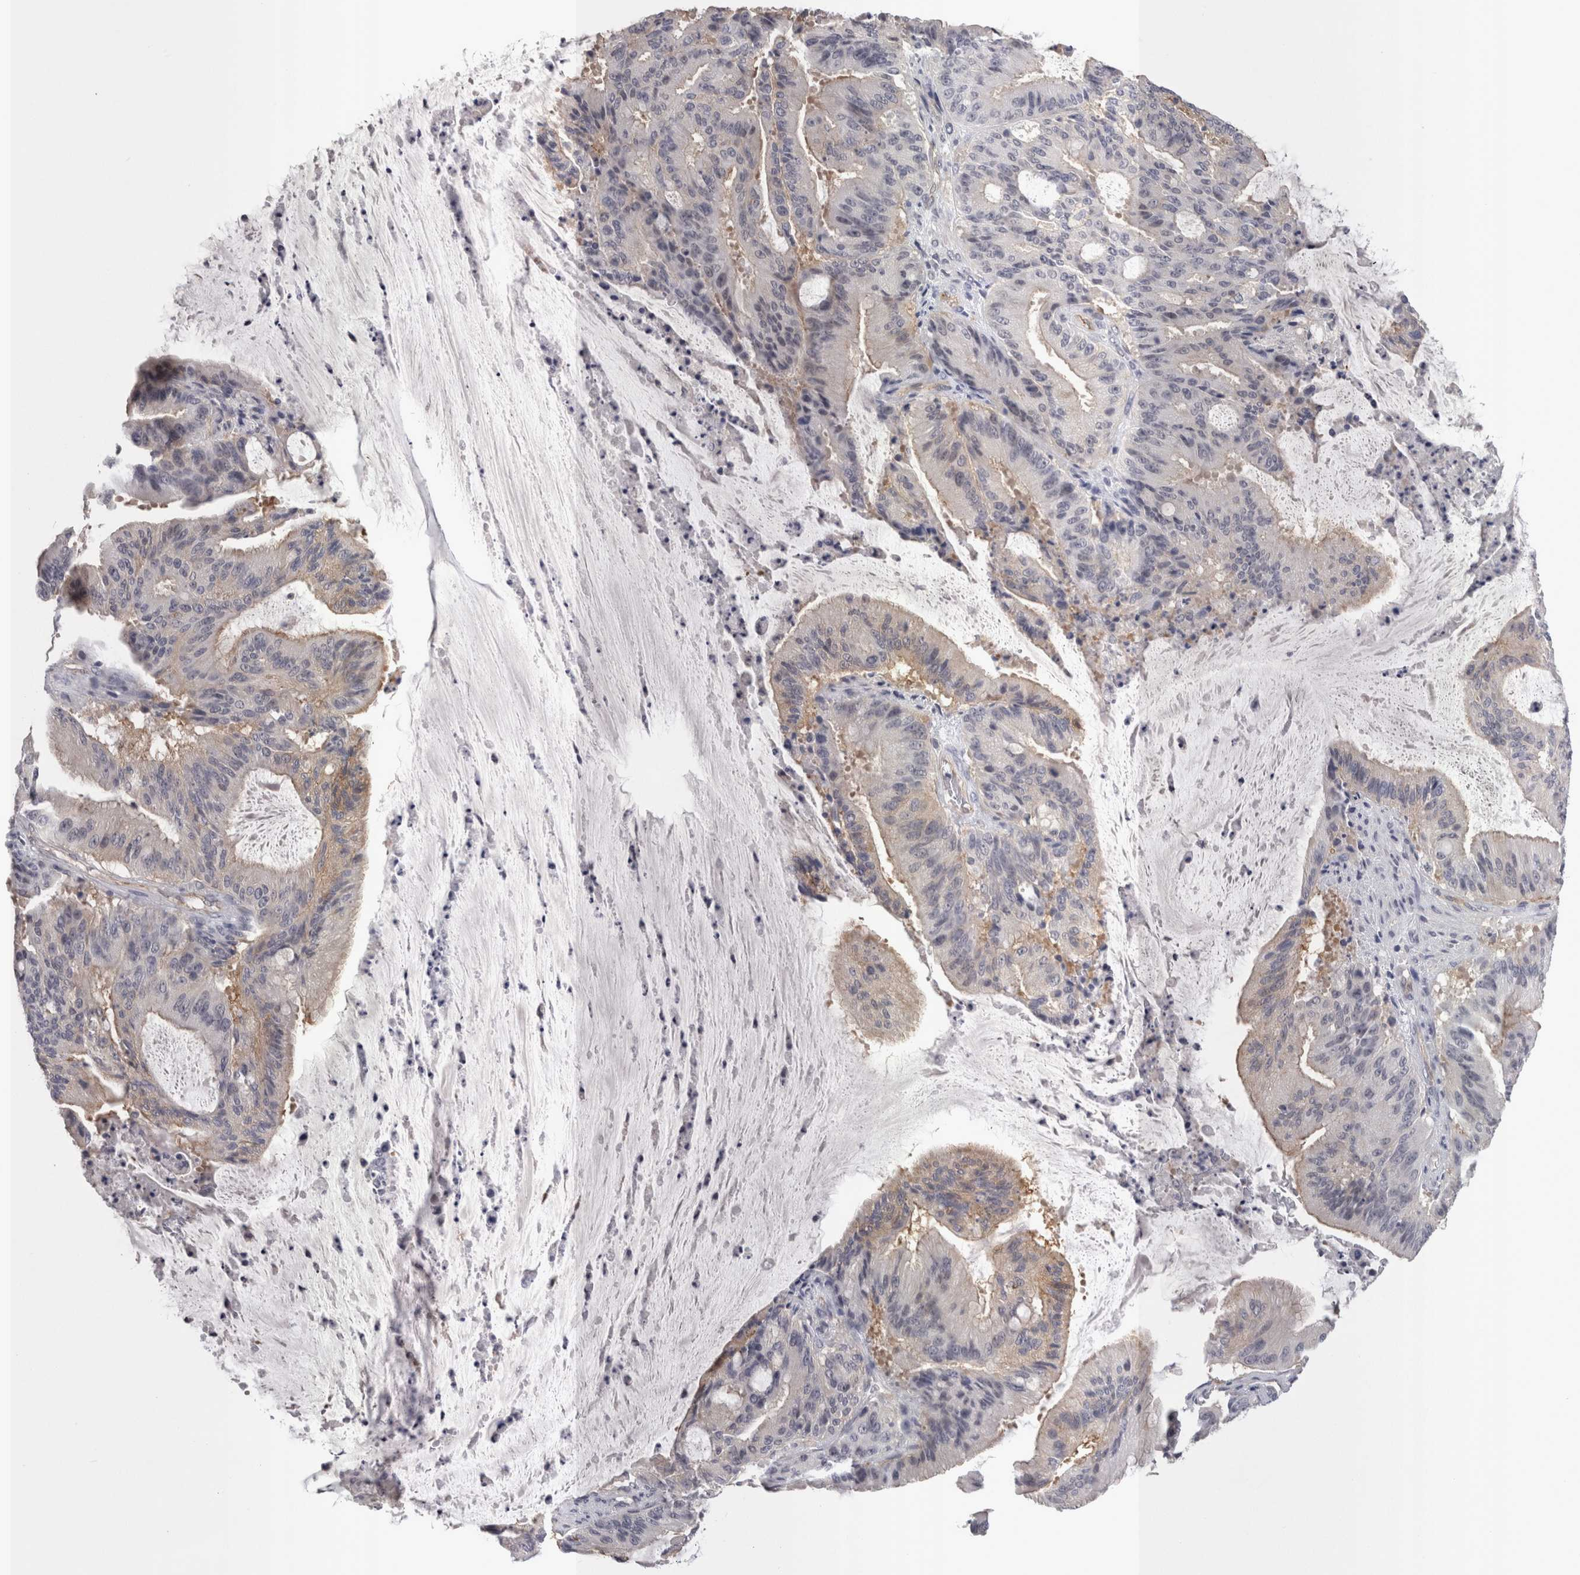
{"staining": {"intensity": "weak", "quantity": "<25%", "location": "cytoplasmic/membranous"}, "tissue": "liver cancer", "cell_type": "Tumor cells", "image_type": "cancer", "snomed": [{"axis": "morphology", "description": "Normal tissue, NOS"}, {"axis": "morphology", "description": "Cholangiocarcinoma"}, {"axis": "topography", "description": "Liver"}, {"axis": "topography", "description": "Peripheral nerve tissue"}], "caption": "This is an immunohistochemistry histopathology image of human liver cancer (cholangiocarcinoma). There is no positivity in tumor cells.", "gene": "LYZL6", "patient": {"sex": "female", "age": 73}}